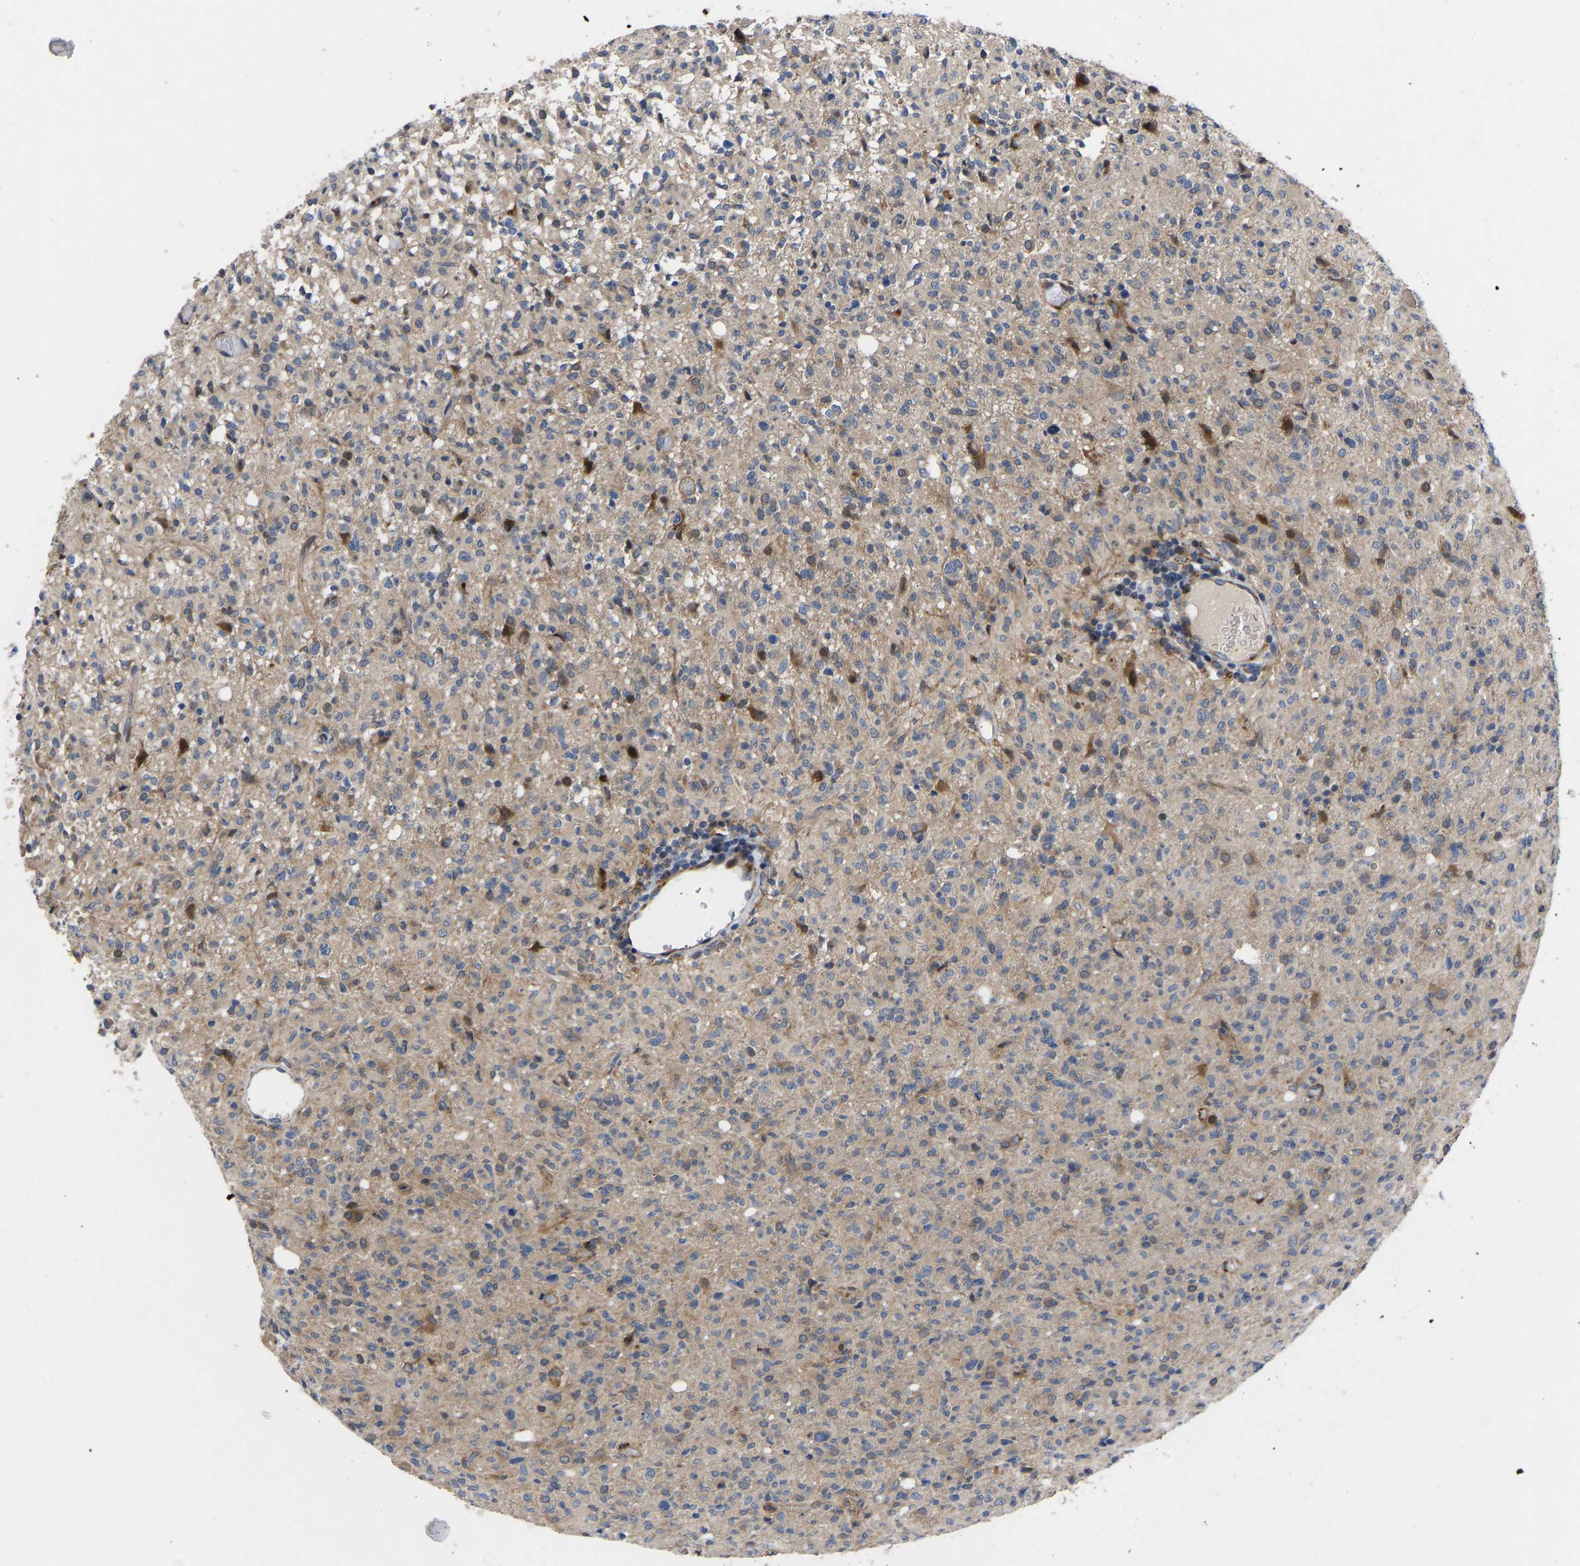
{"staining": {"intensity": "weak", "quantity": "25%-75%", "location": "cytoplasmic/membranous"}, "tissue": "glioma", "cell_type": "Tumor cells", "image_type": "cancer", "snomed": [{"axis": "morphology", "description": "Glioma, malignant, High grade"}, {"axis": "topography", "description": "Brain"}], "caption": "Protein staining displays weak cytoplasmic/membranous positivity in approximately 25%-75% of tumor cells in malignant high-grade glioma.", "gene": "TMEM38B", "patient": {"sex": "female", "age": 57}}